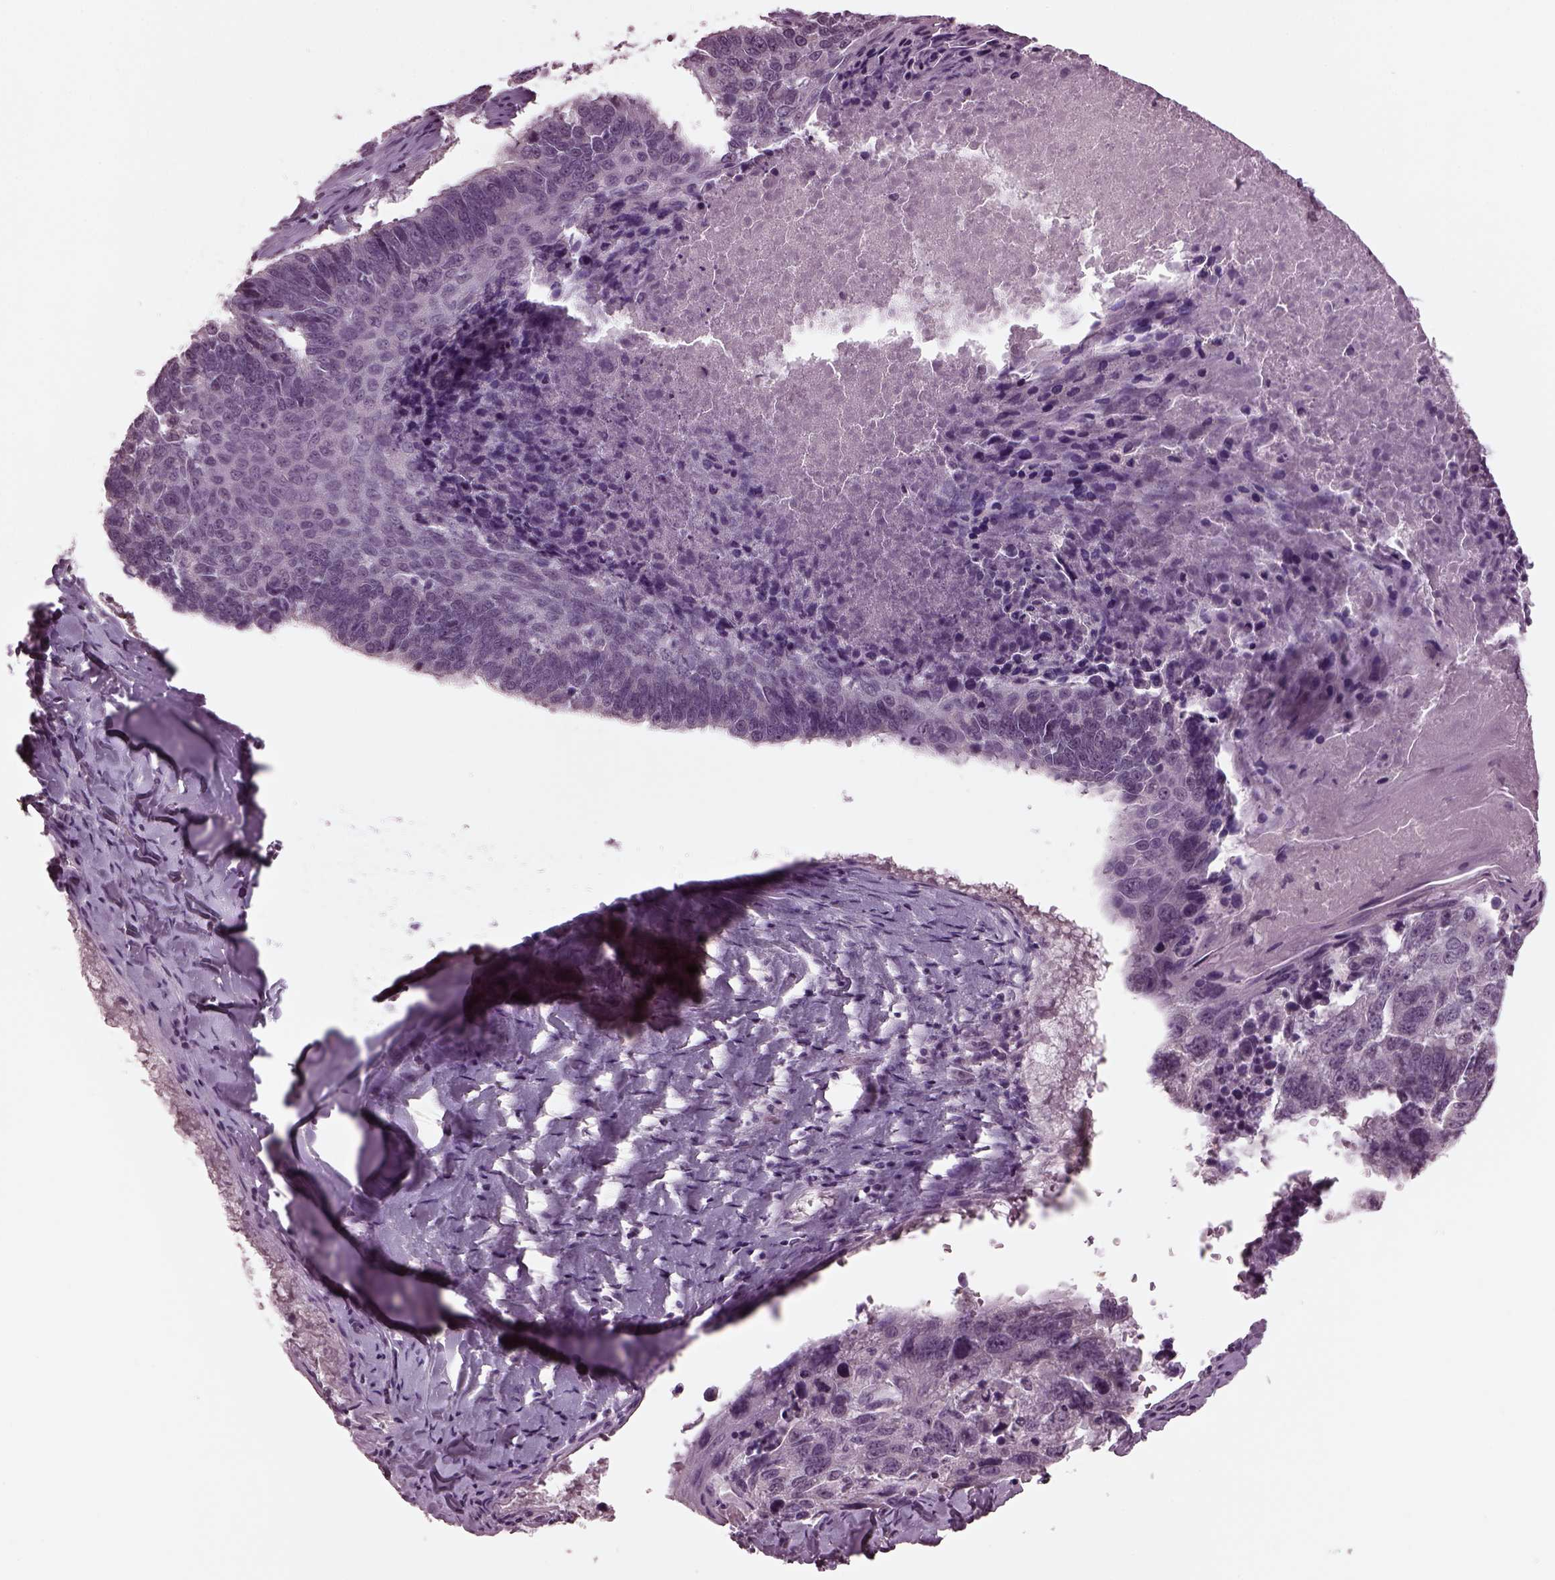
{"staining": {"intensity": "negative", "quantity": "none", "location": "none"}, "tissue": "lung cancer", "cell_type": "Tumor cells", "image_type": "cancer", "snomed": [{"axis": "morphology", "description": "Squamous cell carcinoma, NOS"}, {"axis": "topography", "description": "Lung"}], "caption": "Image shows no significant protein staining in tumor cells of lung cancer (squamous cell carcinoma). (DAB immunohistochemistry (IHC) with hematoxylin counter stain).", "gene": "CLCN4", "patient": {"sex": "male", "age": 73}}